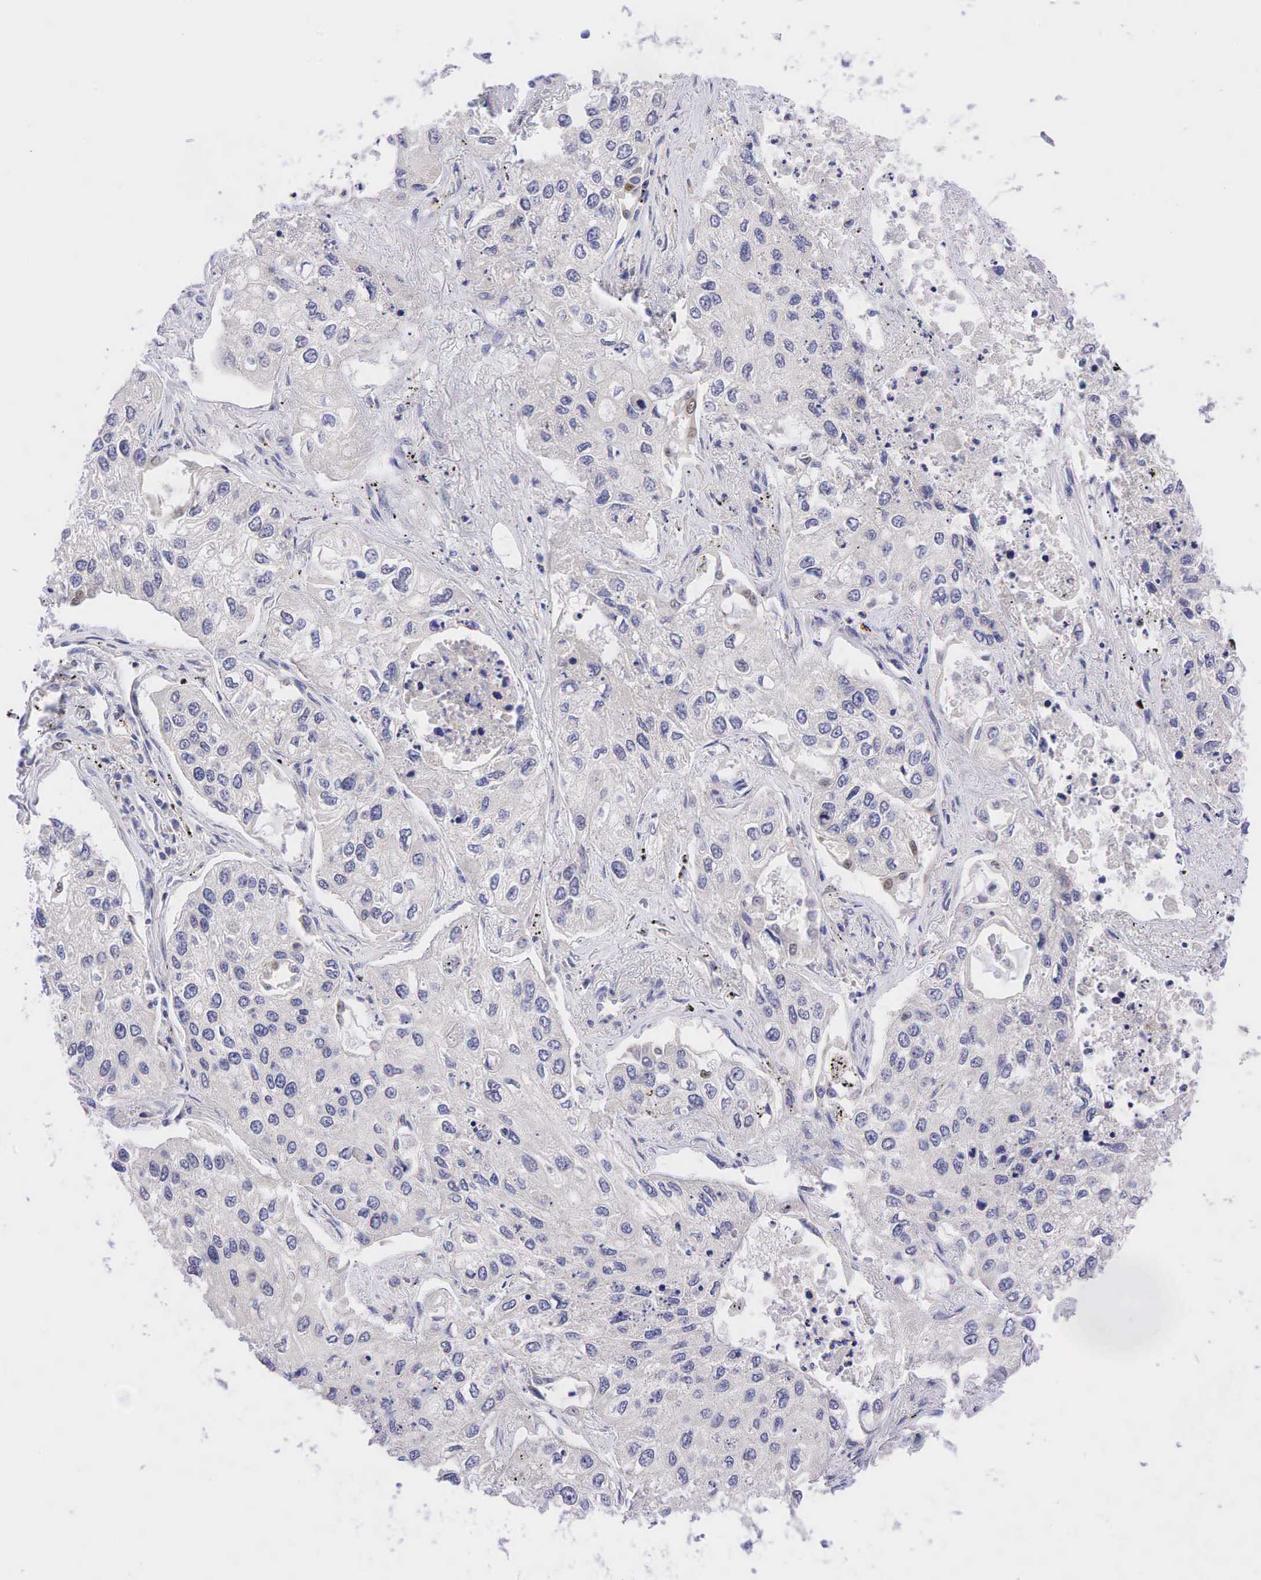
{"staining": {"intensity": "negative", "quantity": "none", "location": "none"}, "tissue": "lung cancer", "cell_type": "Tumor cells", "image_type": "cancer", "snomed": [{"axis": "morphology", "description": "Squamous cell carcinoma, NOS"}, {"axis": "topography", "description": "Lung"}], "caption": "Immunohistochemical staining of human lung squamous cell carcinoma shows no significant staining in tumor cells. (Brightfield microscopy of DAB immunohistochemistry at high magnification).", "gene": "CCND1", "patient": {"sex": "male", "age": 75}}